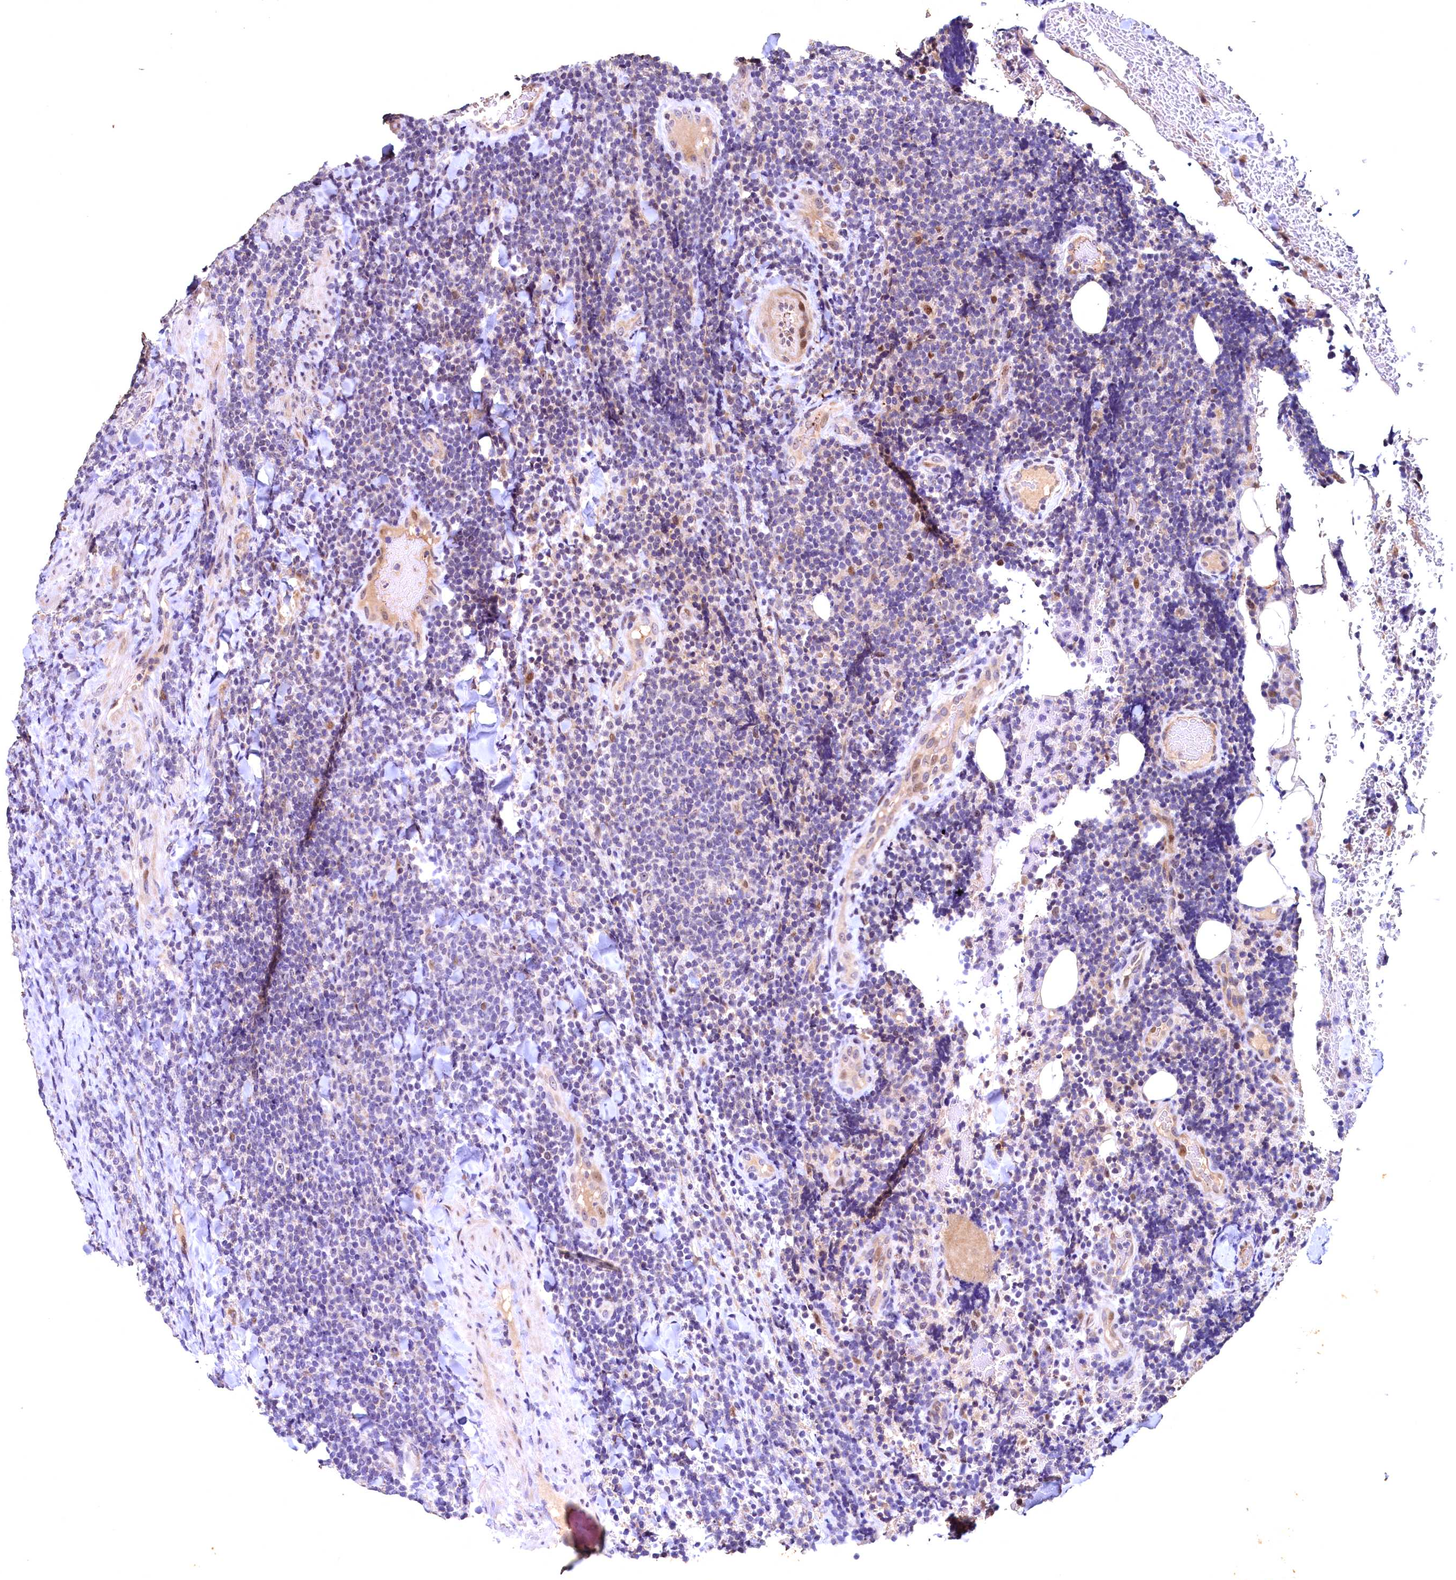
{"staining": {"intensity": "negative", "quantity": "none", "location": "none"}, "tissue": "lymphoma", "cell_type": "Tumor cells", "image_type": "cancer", "snomed": [{"axis": "morphology", "description": "Malignant lymphoma, non-Hodgkin's type, Low grade"}, {"axis": "topography", "description": "Lymph node"}], "caption": "Image shows no significant protein staining in tumor cells of lymphoma. (DAB IHC visualized using brightfield microscopy, high magnification).", "gene": "LATS2", "patient": {"sex": "male", "age": 66}}